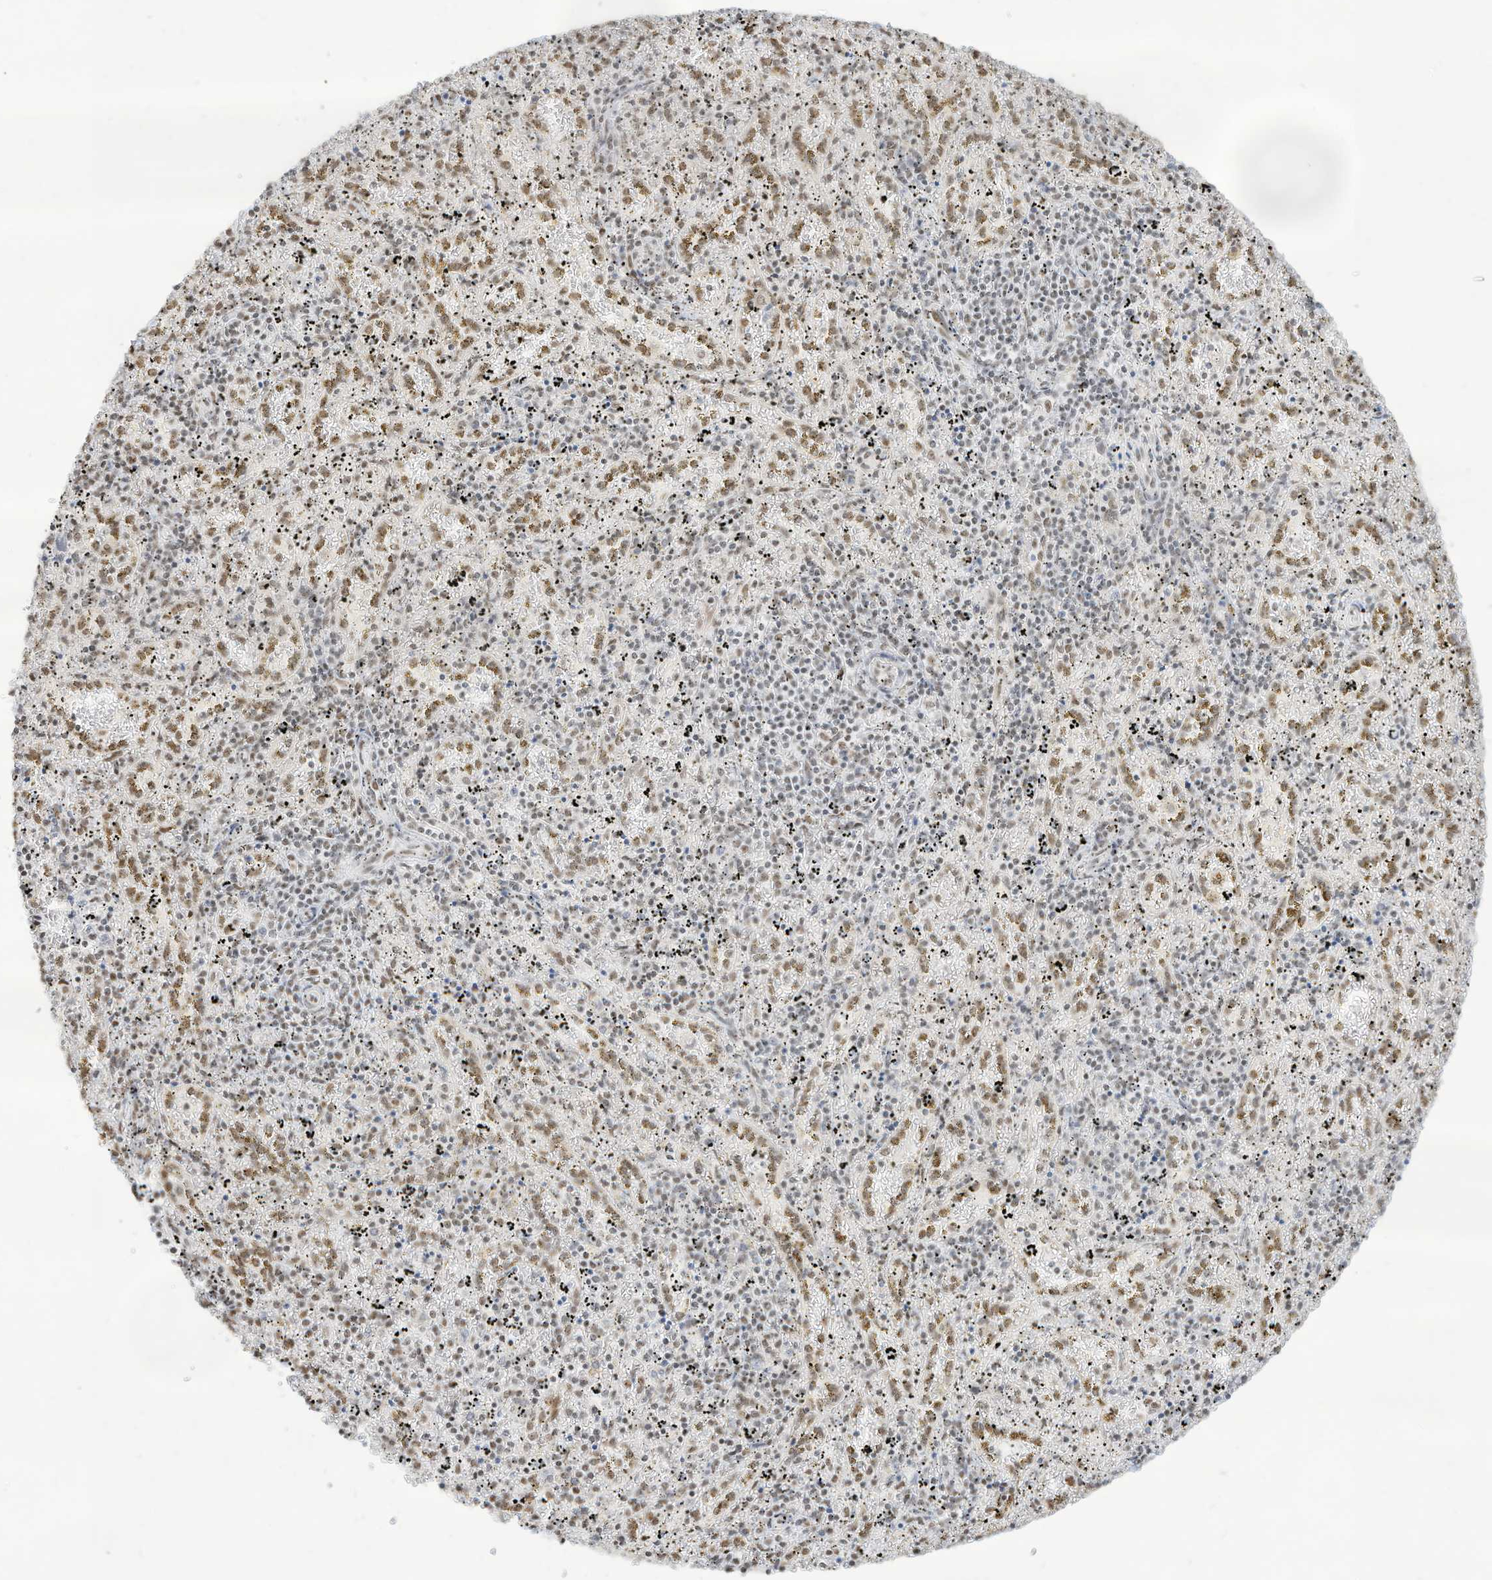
{"staining": {"intensity": "weak", "quantity": "<25%", "location": "nuclear"}, "tissue": "spleen", "cell_type": "Cells in red pulp", "image_type": "normal", "snomed": [{"axis": "morphology", "description": "Normal tissue, NOS"}, {"axis": "topography", "description": "Spleen"}], "caption": "High magnification brightfield microscopy of unremarkable spleen stained with DAB (brown) and counterstained with hematoxylin (blue): cells in red pulp show no significant positivity. (Brightfield microscopy of DAB (3,3'-diaminobenzidine) immunohistochemistry (IHC) at high magnification).", "gene": "NHSL1", "patient": {"sex": "male", "age": 11}}